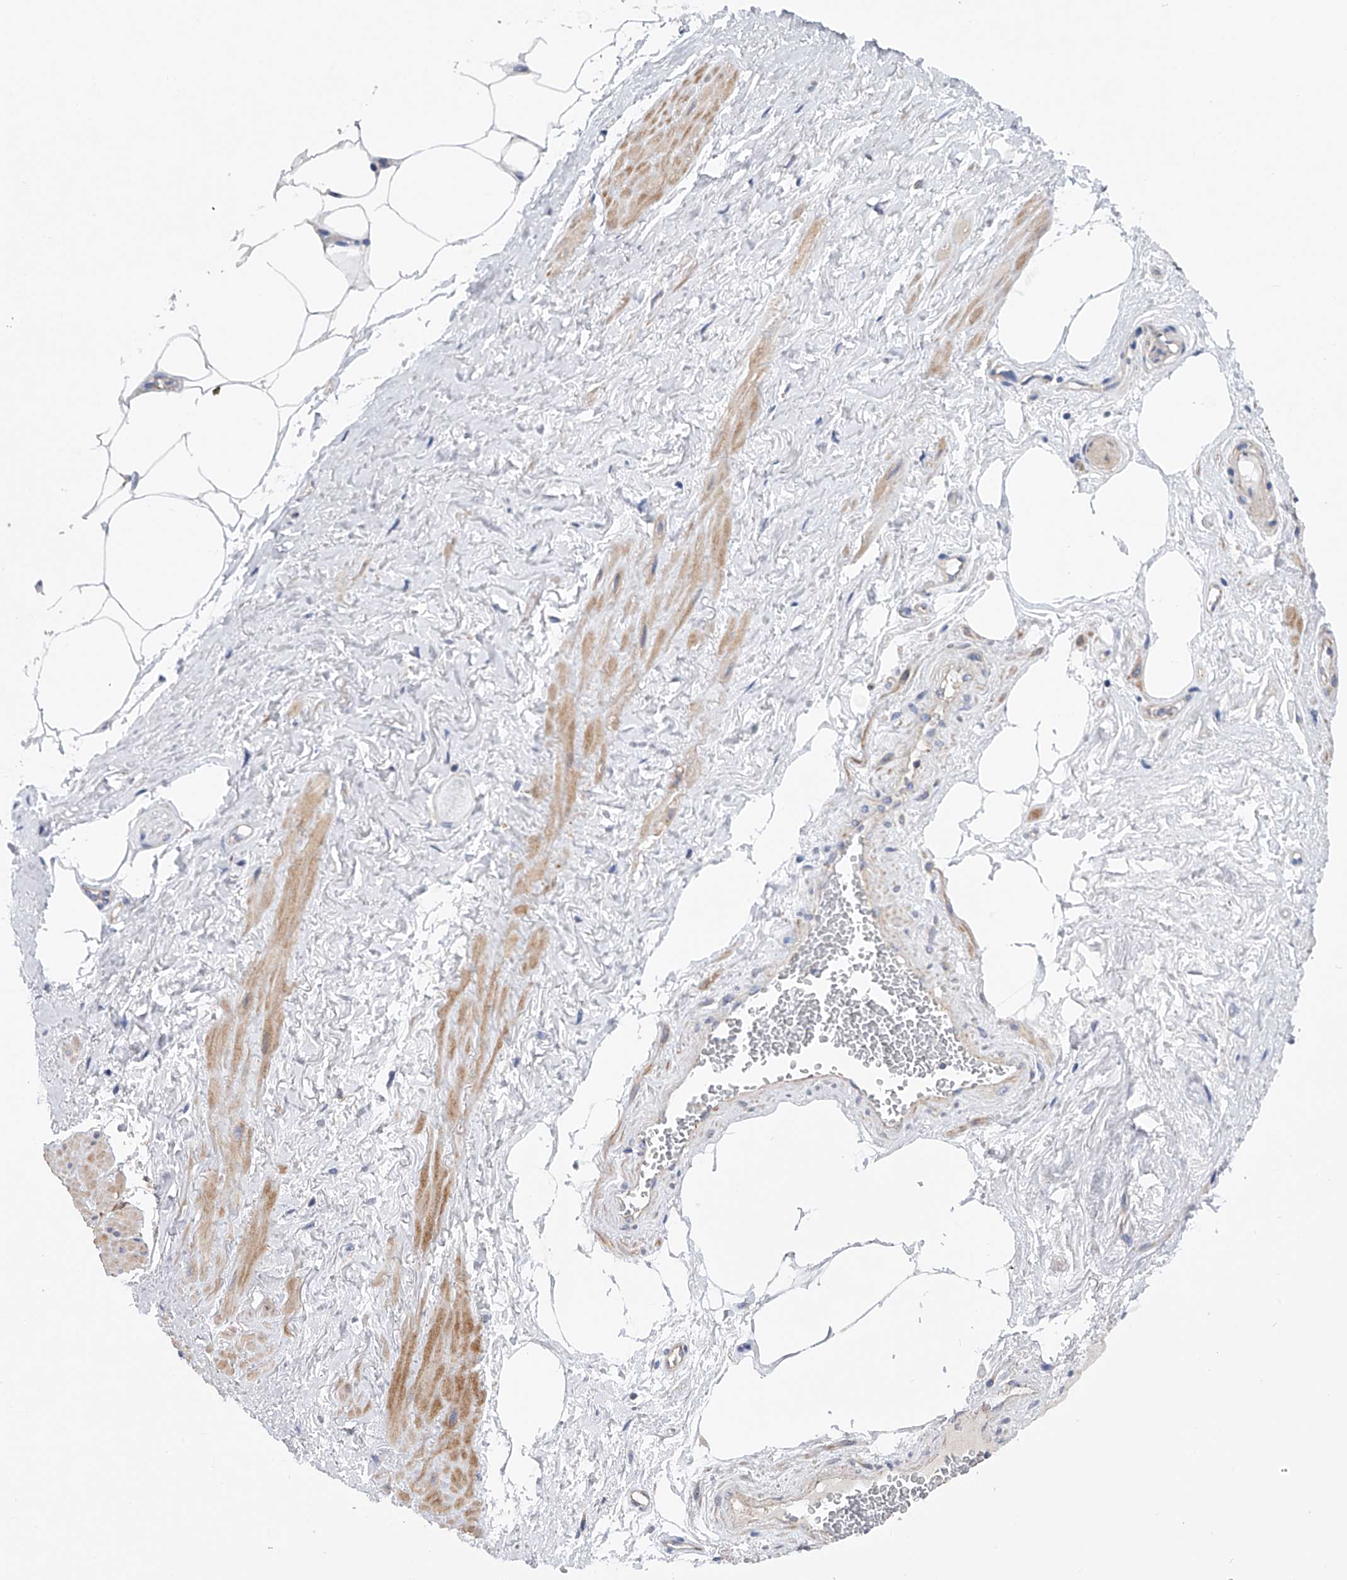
{"staining": {"intensity": "negative", "quantity": "none", "location": "none"}, "tissue": "adipose tissue", "cell_type": "Adipocytes", "image_type": "normal", "snomed": [{"axis": "morphology", "description": "Normal tissue, NOS"}, {"axis": "morphology", "description": "Adenocarcinoma, Low grade"}, {"axis": "topography", "description": "Prostate"}, {"axis": "topography", "description": "Peripheral nerve tissue"}], "caption": "Immunohistochemistry (IHC) of normal human adipose tissue shows no expression in adipocytes.", "gene": "MLYCD", "patient": {"sex": "male", "age": 63}}